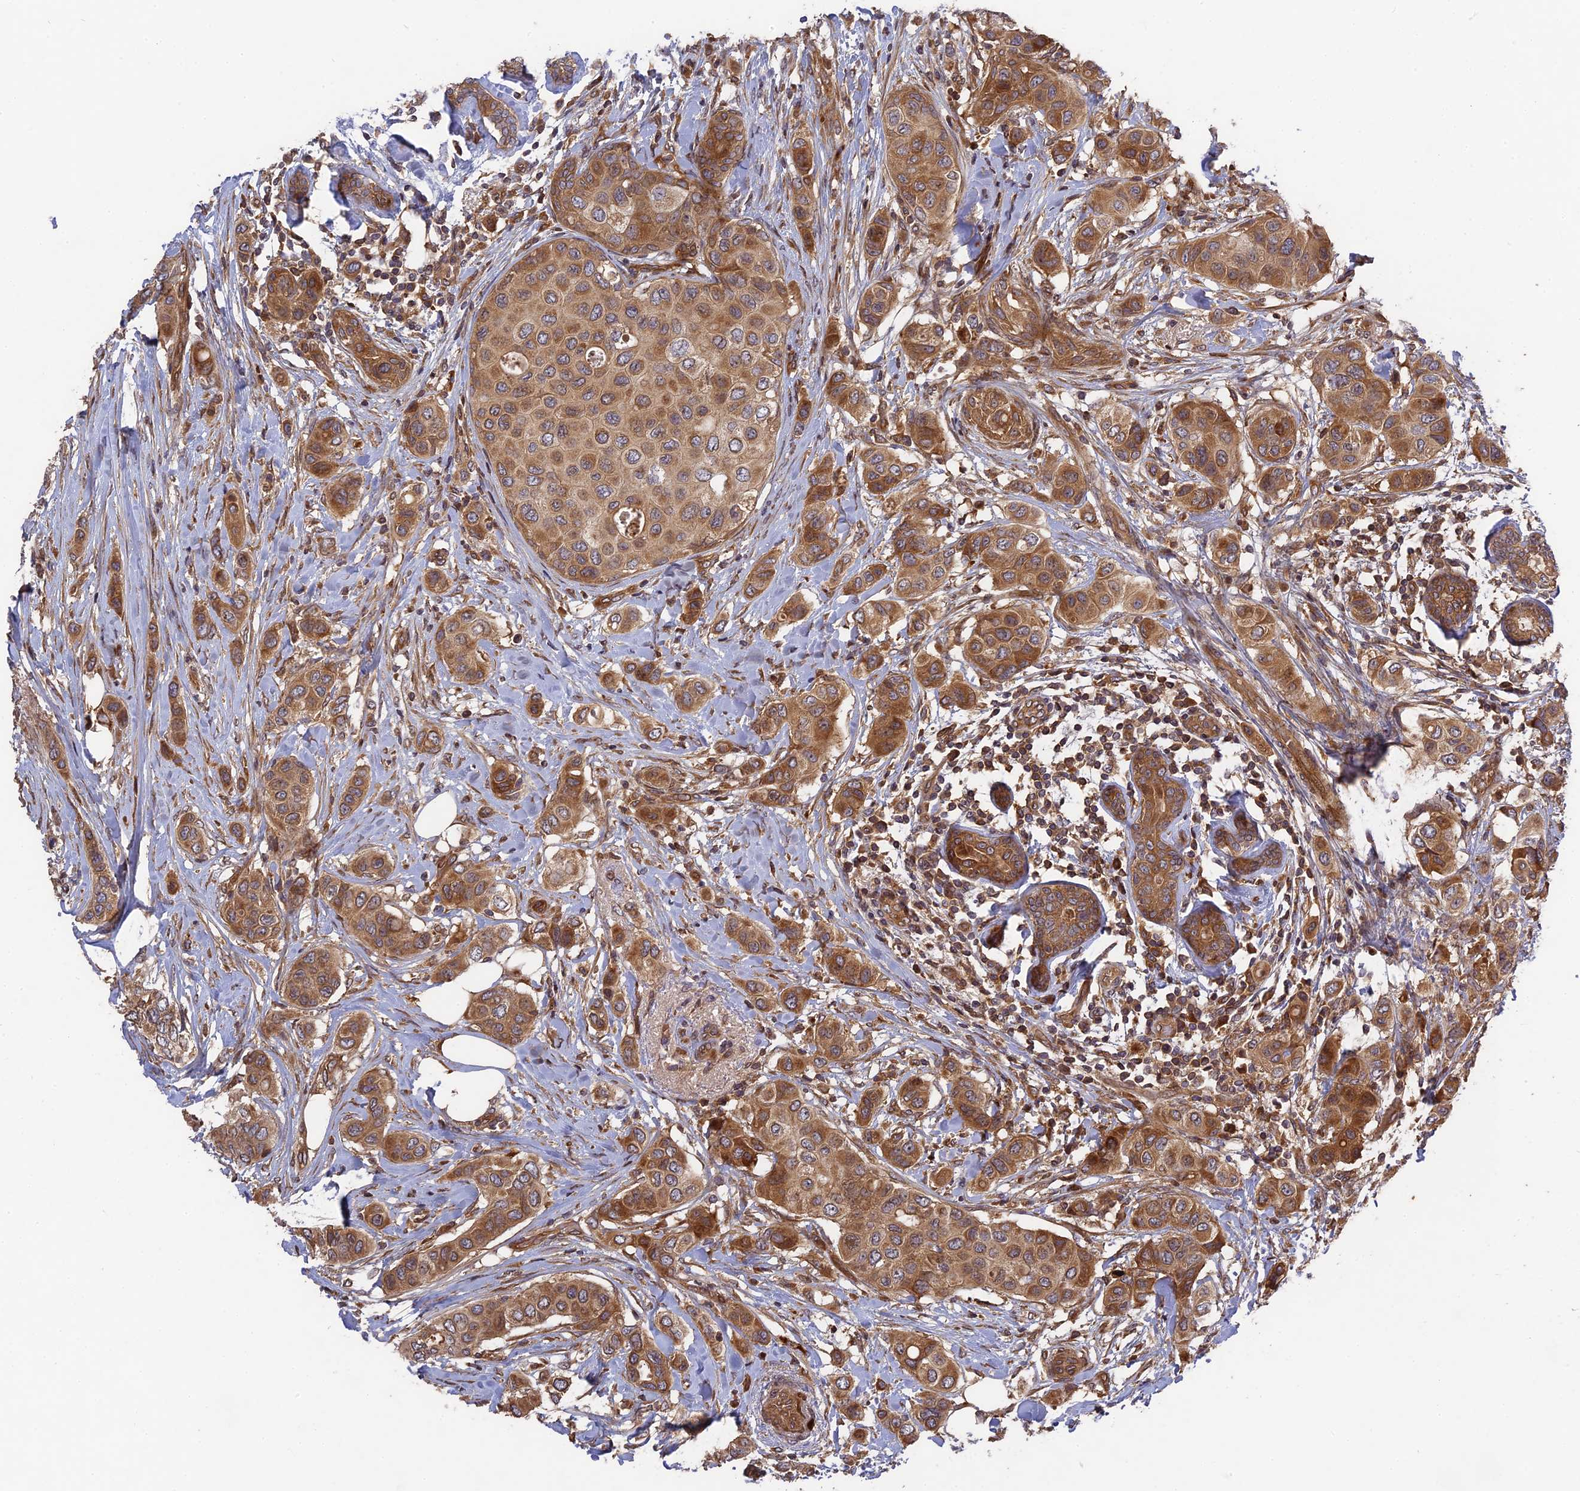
{"staining": {"intensity": "moderate", "quantity": ">75%", "location": "cytoplasmic/membranous"}, "tissue": "breast cancer", "cell_type": "Tumor cells", "image_type": "cancer", "snomed": [{"axis": "morphology", "description": "Lobular carcinoma"}, {"axis": "topography", "description": "Breast"}], "caption": "There is medium levels of moderate cytoplasmic/membranous expression in tumor cells of lobular carcinoma (breast), as demonstrated by immunohistochemical staining (brown color).", "gene": "TMUB2", "patient": {"sex": "female", "age": 51}}